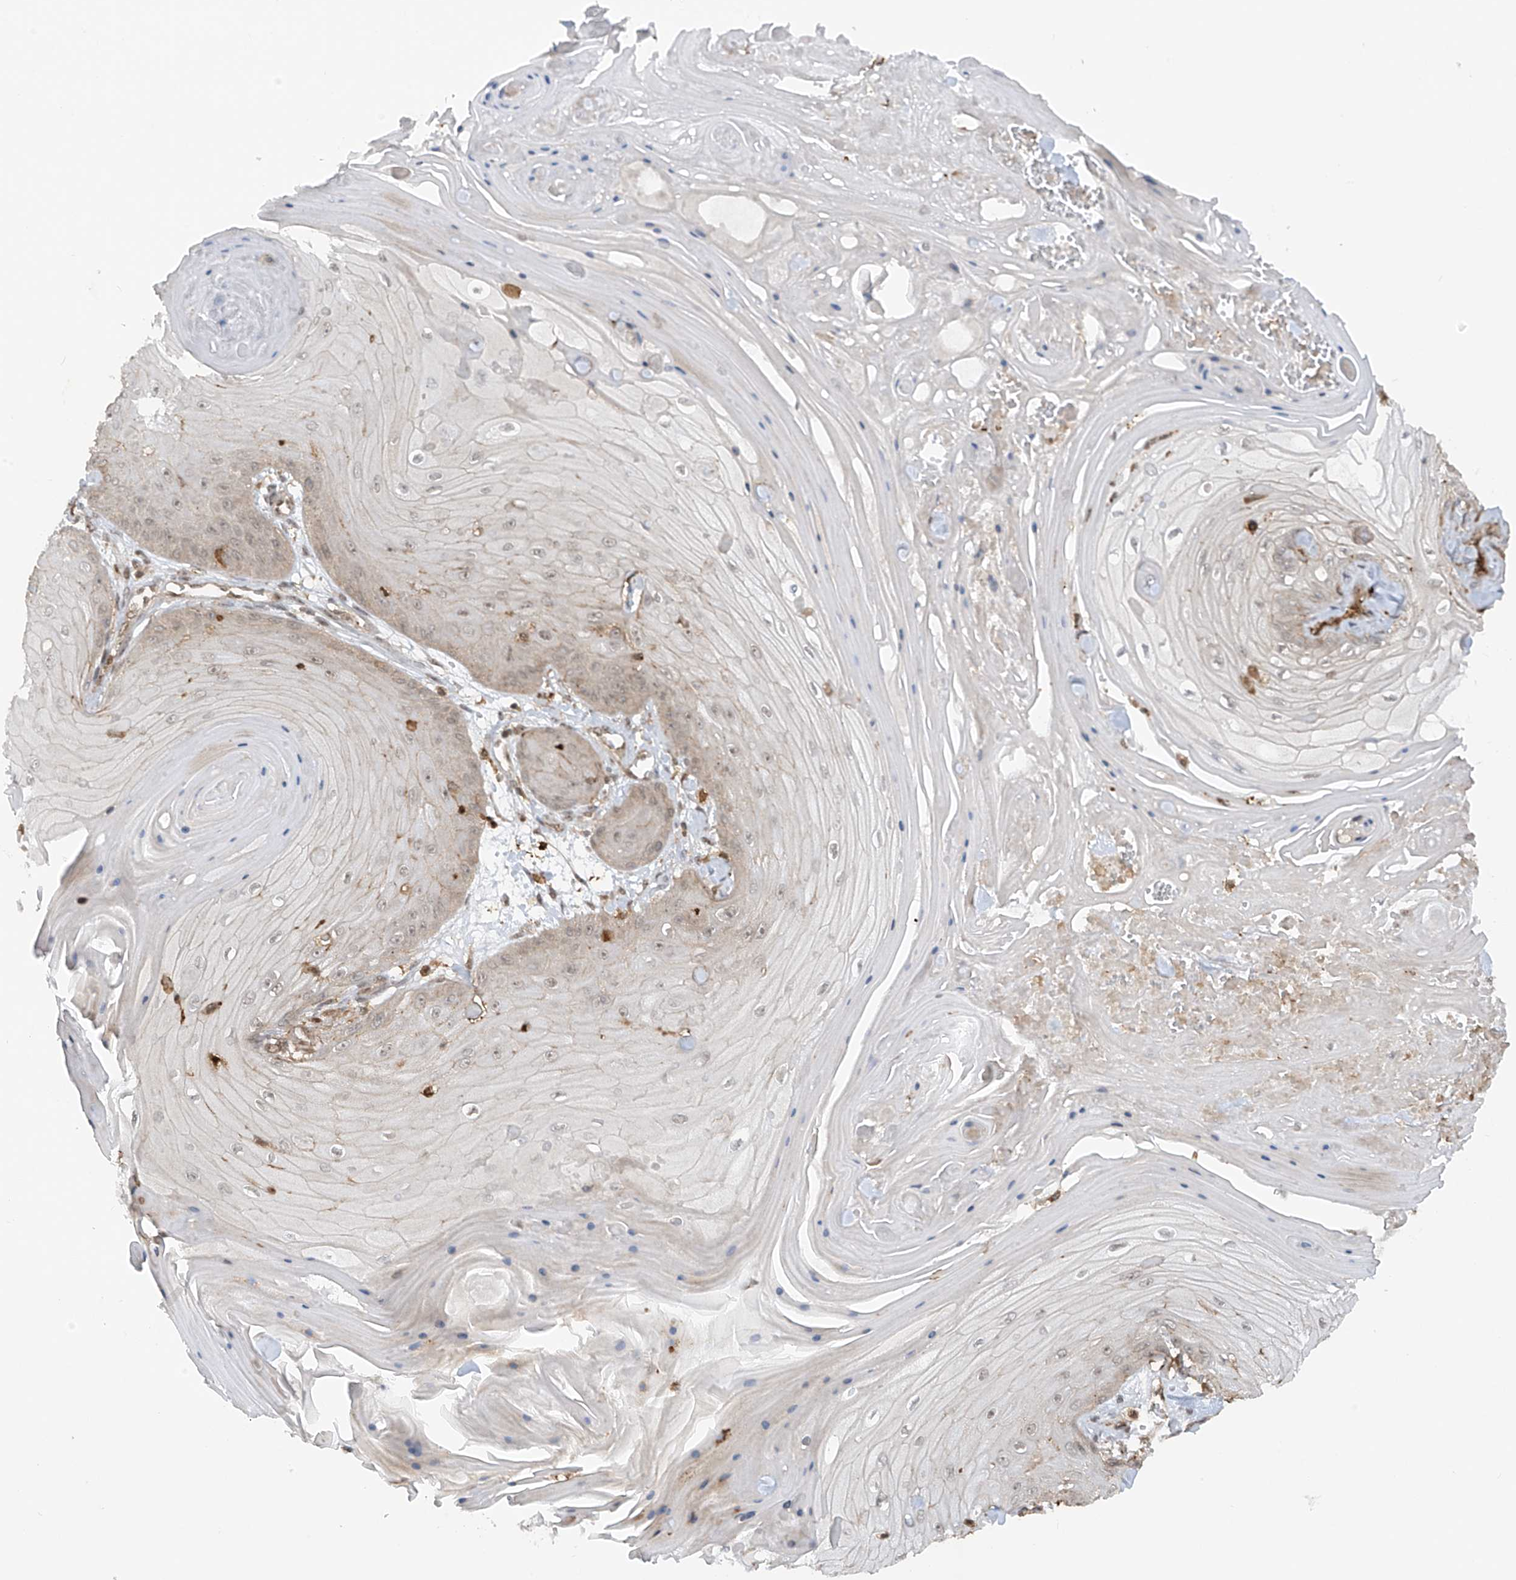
{"staining": {"intensity": "weak", "quantity": "<25%", "location": "cytoplasmic/membranous"}, "tissue": "skin cancer", "cell_type": "Tumor cells", "image_type": "cancer", "snomed": [{"axis": "morphology", "description": "Squamous cell carcinoma, NOS"}, {"axis": "topography", "description": "Skin"}], "caption": "Image shows no protein expression in tumor cells of skin cancer tissue.", "gene": "REPIN1", "patient": {"sex": "male", "age": 74}}